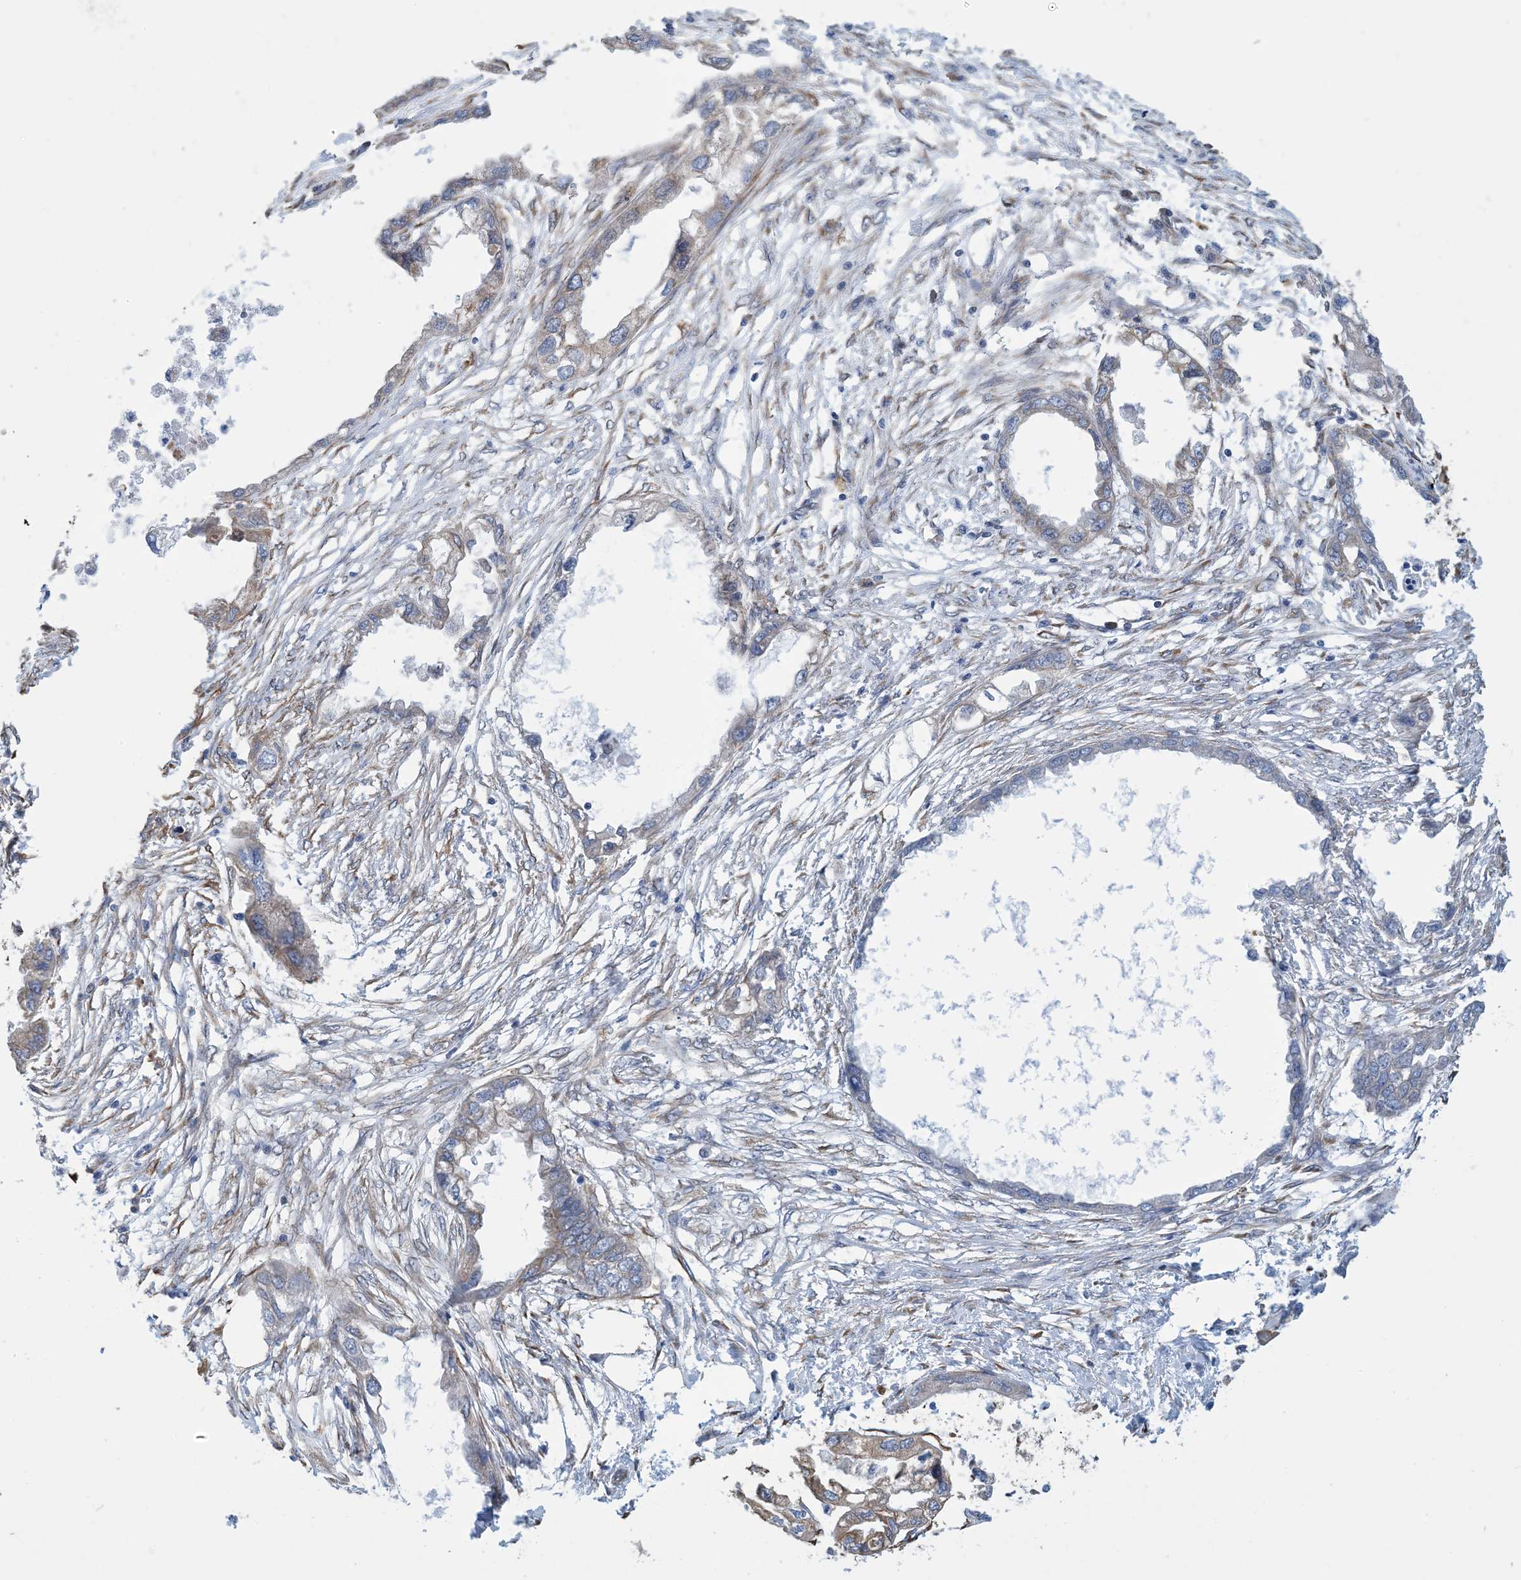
{"staining": {"intensity": "weak", "quantity": "<25%", "location": "cytoplasmic/membranous"}, "tissue": "endometrial cancer", "cell_type": "Tumor cells", "image_type": "cancer", "snomed": [{"axis": "morphology", "description": "Adenocarcinoma, NOS"}, {"axis": "morphology", "description": "Adenocarcinoma, metastatic, NOS"}, {"axis": "topography", "description": "Adipose tissue"}, {"axis": "topography", "description": "Endometrium"}], "caption": "Tumor cells are negative for protein expression in human endometrial adenocarcinoma. (Brightfield microscopy of DAB (3,3'-diaminobenzidine) immunohistochemistry at high magnification).", "gene": "CCDC14", "patient": {"sex": "female", "age": 67}}